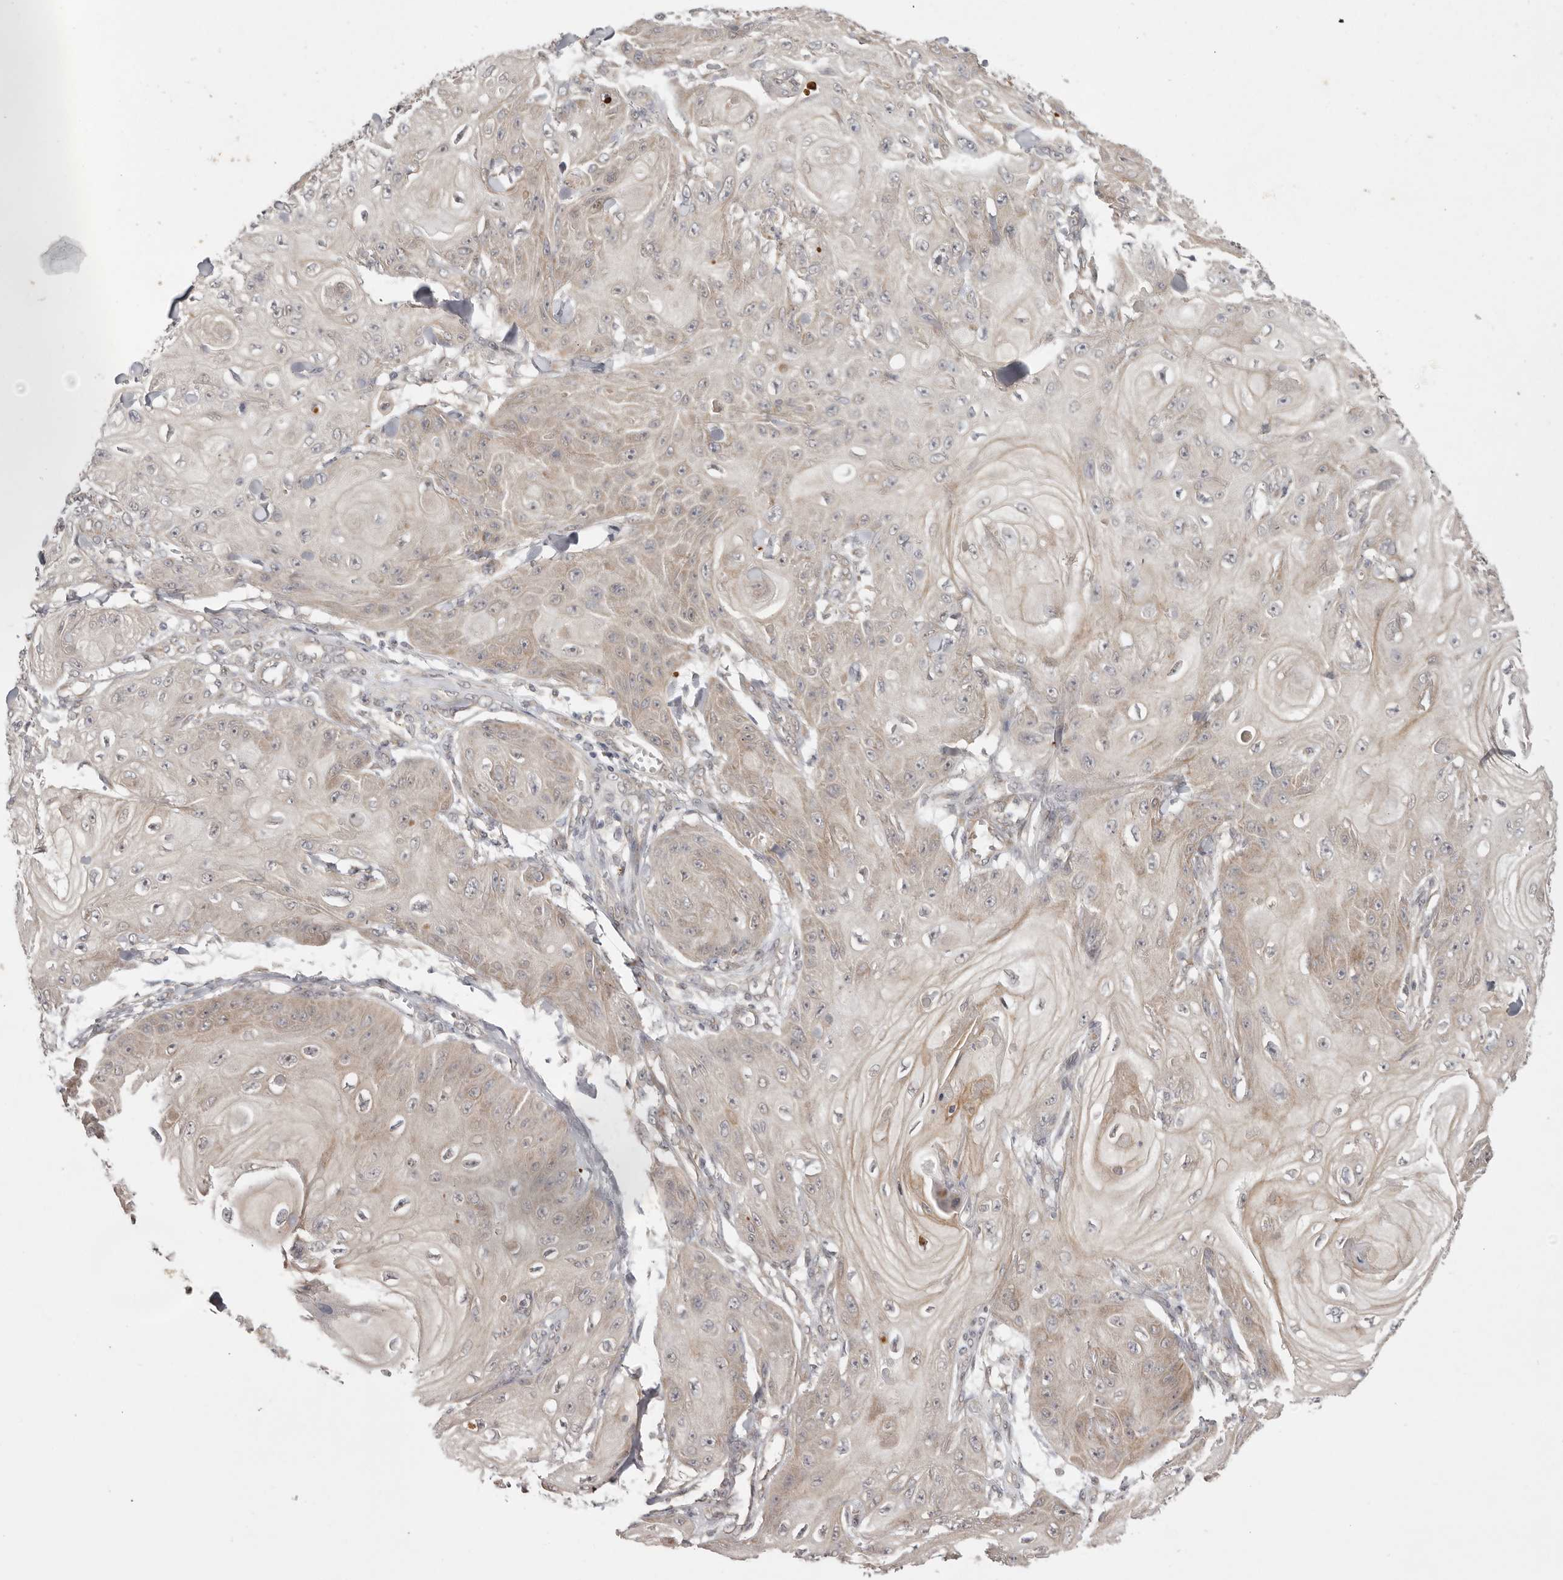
{"staining": {"intensity": "weak", "quantity": ">75%", "location": "cytoplasmic/membranous"}, "tissue": "skin cancer", "cell_type": "Tumor cells", "image_type": "cancer", "snomed": [{"axis": "morphology", "description": "Squamous cell carcinoma, NOS"}, {"axis": "topography", "description": "Skin"}], "caption": "Brown immunohistochemical staining in squamous cell carcinoma (skin) demonstrates weak cytoplasmic/membranous staining in about >75% of tumor cells. The protein is shown in brown color, while the nuclei are stained blue.", "gene": "NSUN4", "patient": {"sex": "male", "age": 74}}